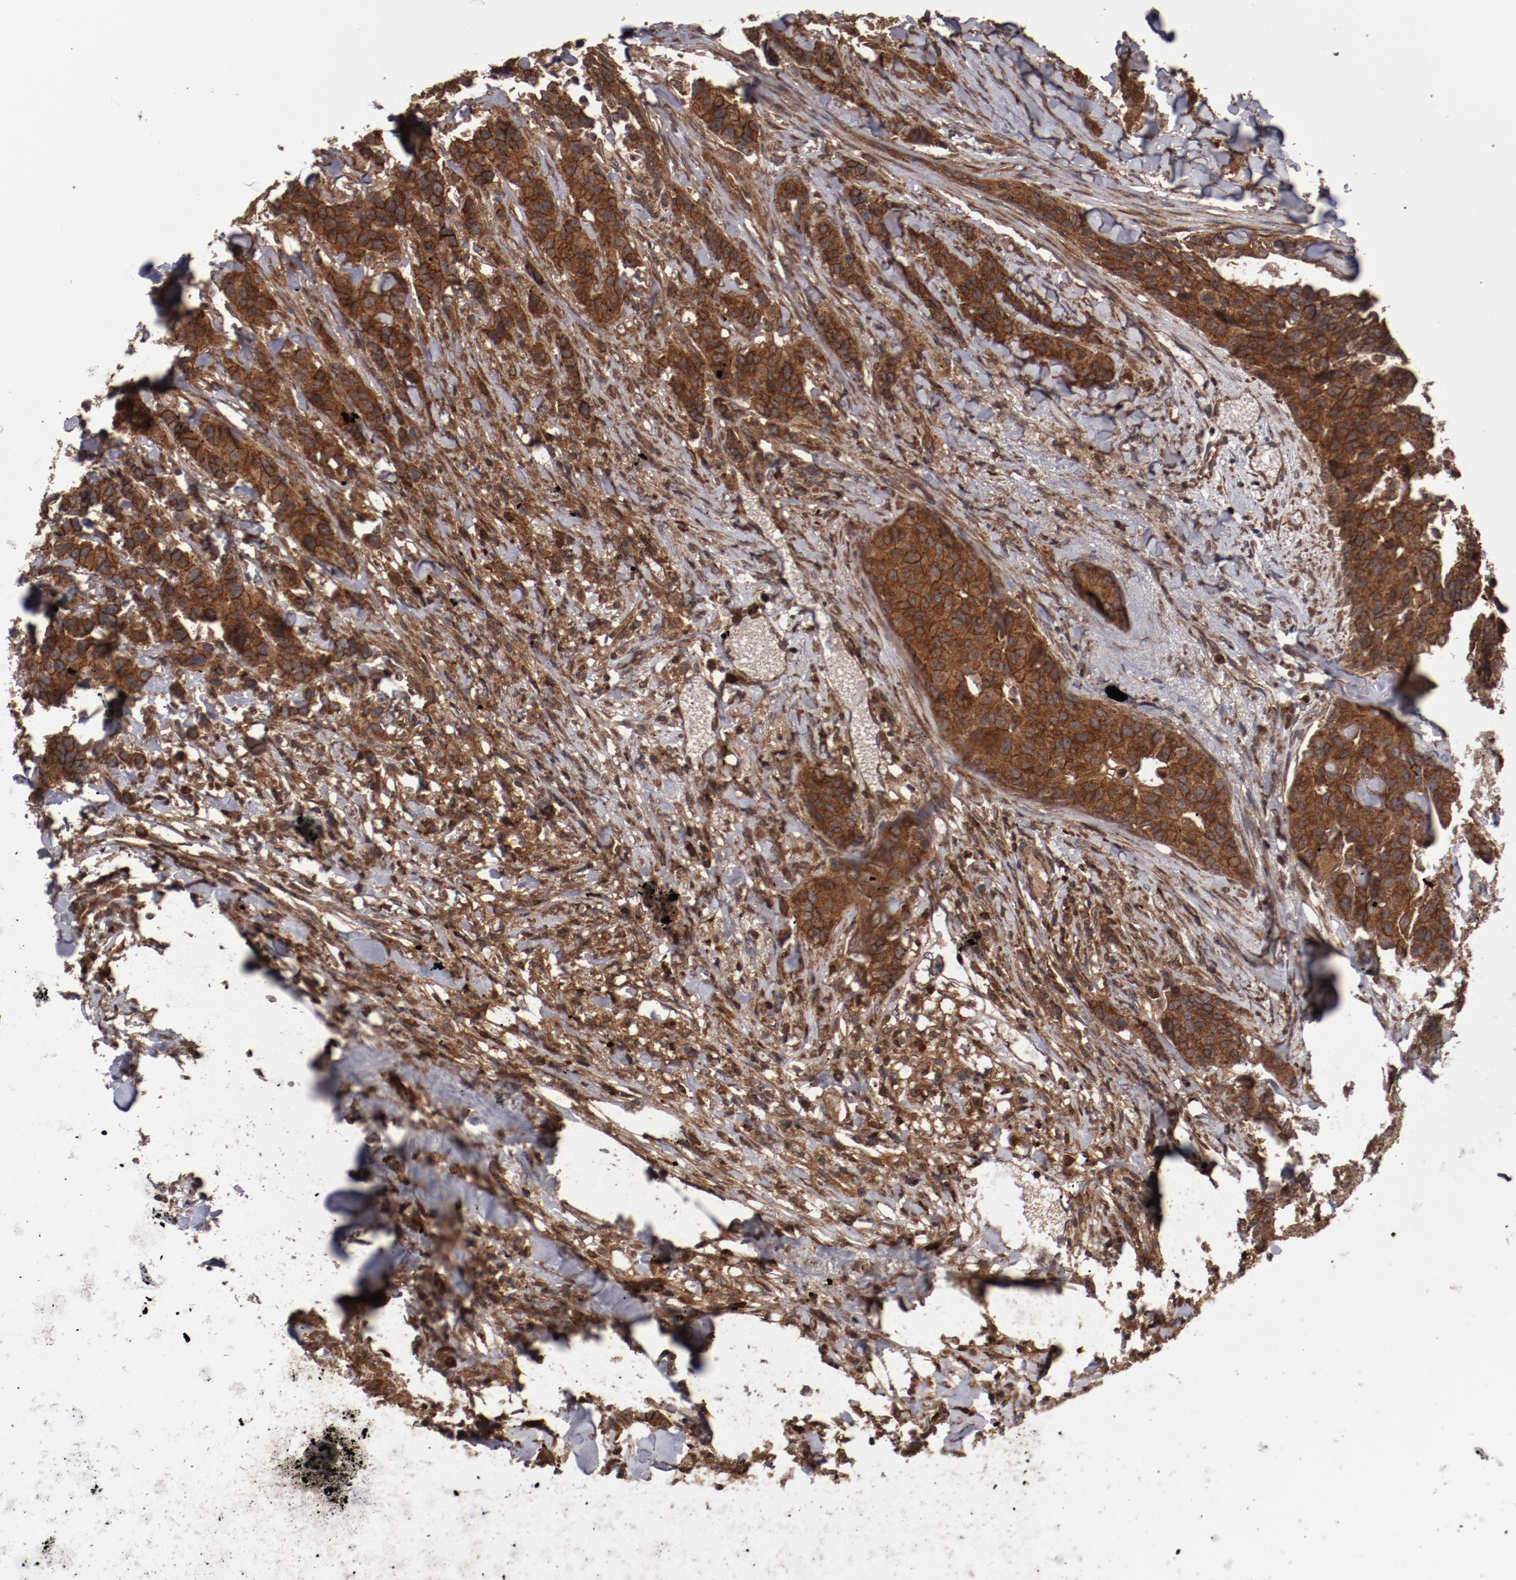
{"staining": {"intensity": "moderate", "quantity": ">75%", "location": "cytoplasmic/membranous"}, "tissue": "breast cancer", "cell_type": "Tumor cells", "image_type": "cancer", "snomed": [{"axis": "morphology", "description": "Duct carcinoma"}, {"axis": "topography", "description": "Breast"}], "caption": "Breast cancer was stained to show a protein in brown. There is medium levels of moderate cytoplasmic/membranous staining in about >75% of tumor cells.", "gene": "RPS6KA6", "patient": {"sex": "female", "age": 40}}